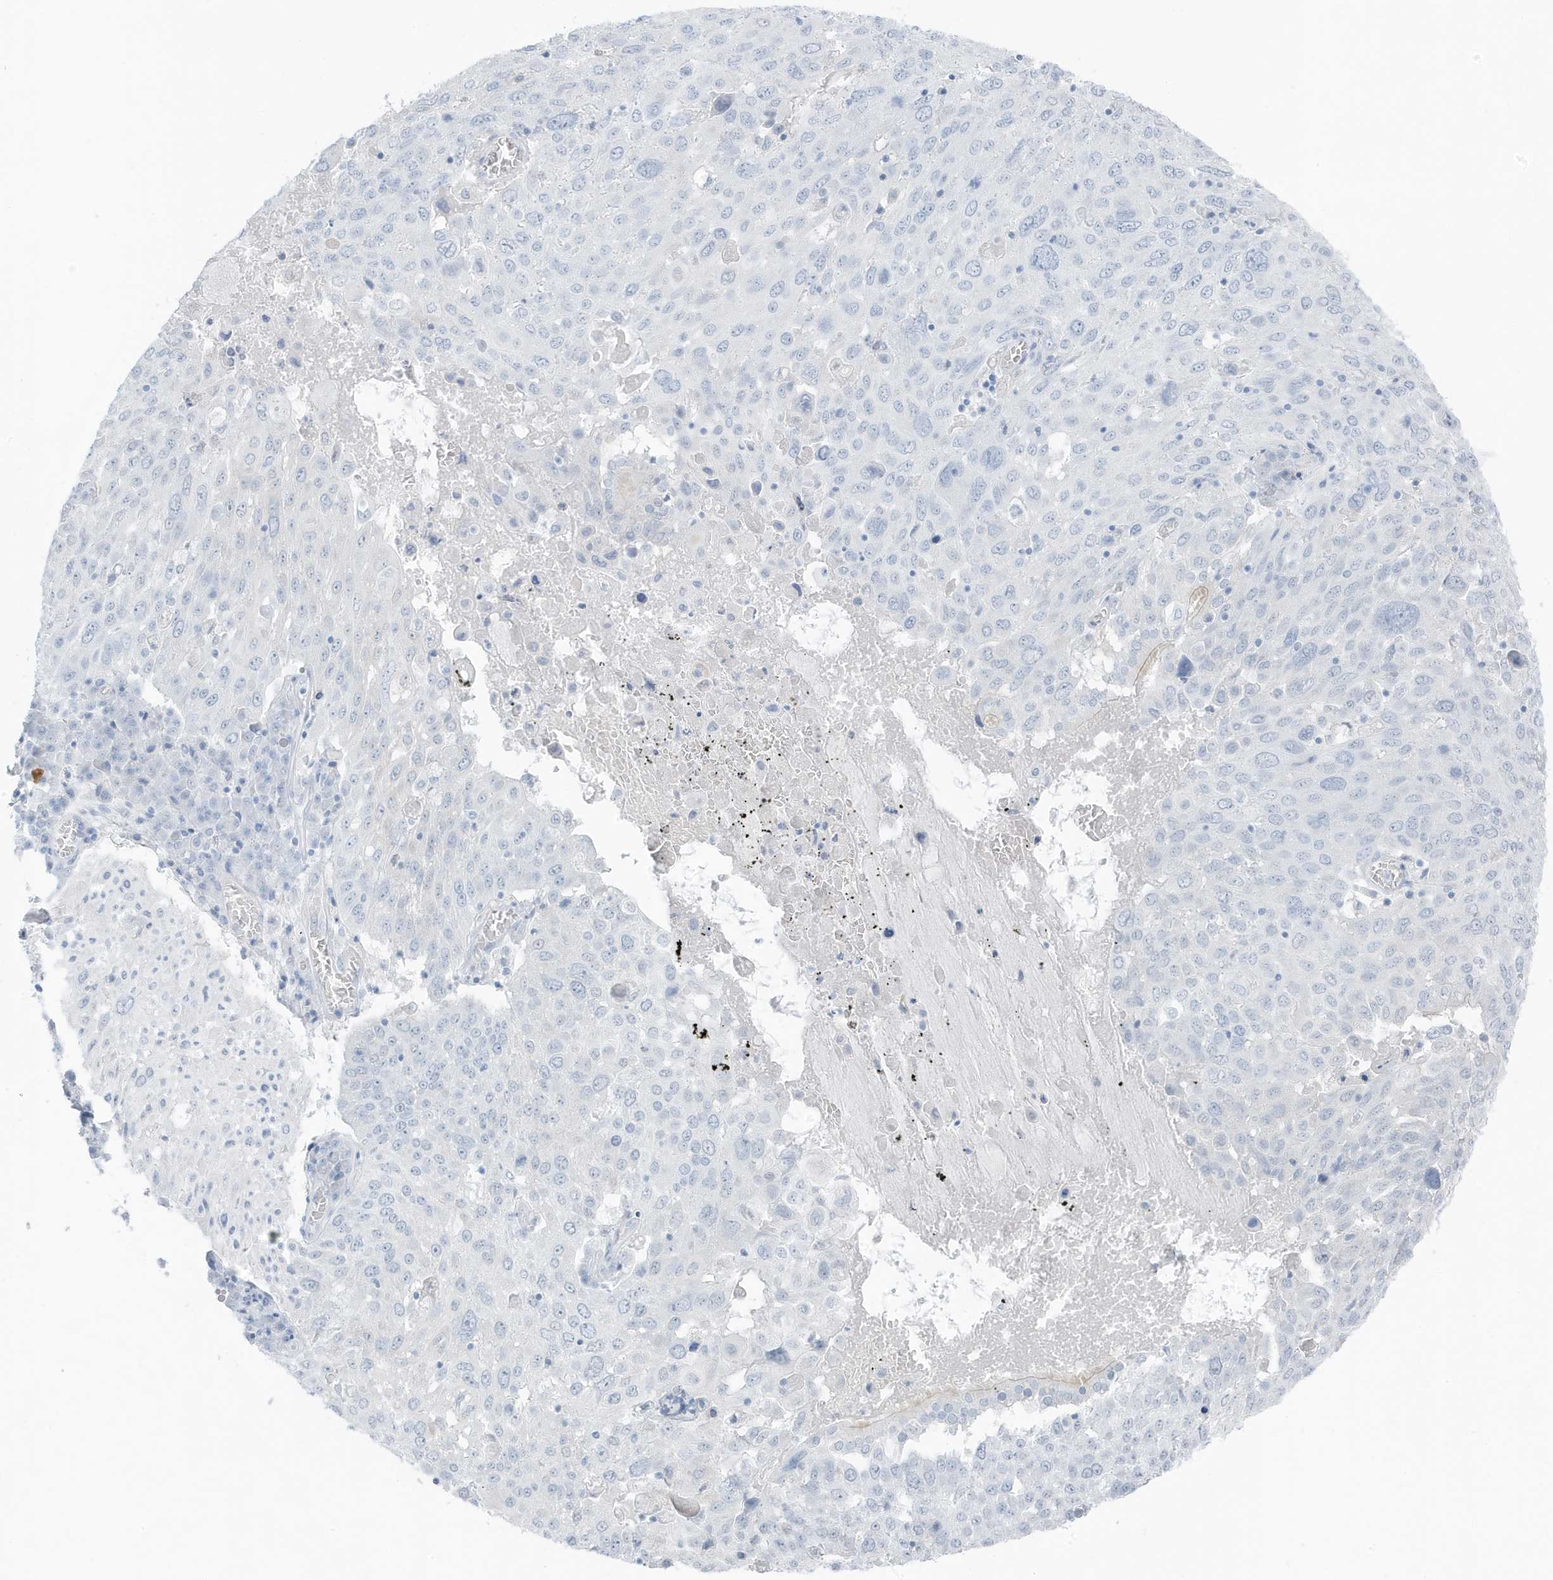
{"staining": {"intensity": "negative", "quantity": "none", "location": "none"}, "tissue": "lung cancer", "cell_type": "Tumor cells", "image_type": "cancer", "snomed": [{"axis": "morphology", "description": "Squamous cell carcinoma, NOS"}, {"axis": "topography", "description": "Lung"}], "caption": "This image is of lung cancer stained with IHC to label a protein in brown with the nuclei are counter-stained blue. There is no staining in tumor cells. (Stains: DAB (3,3'-diaminobenzidine) IHC with hematoxylin counter stain, Microscopy: brightfield microscopy at high magnification).", "gene": "ZFP64", "patient": {"sex": "male", "age": 65}}